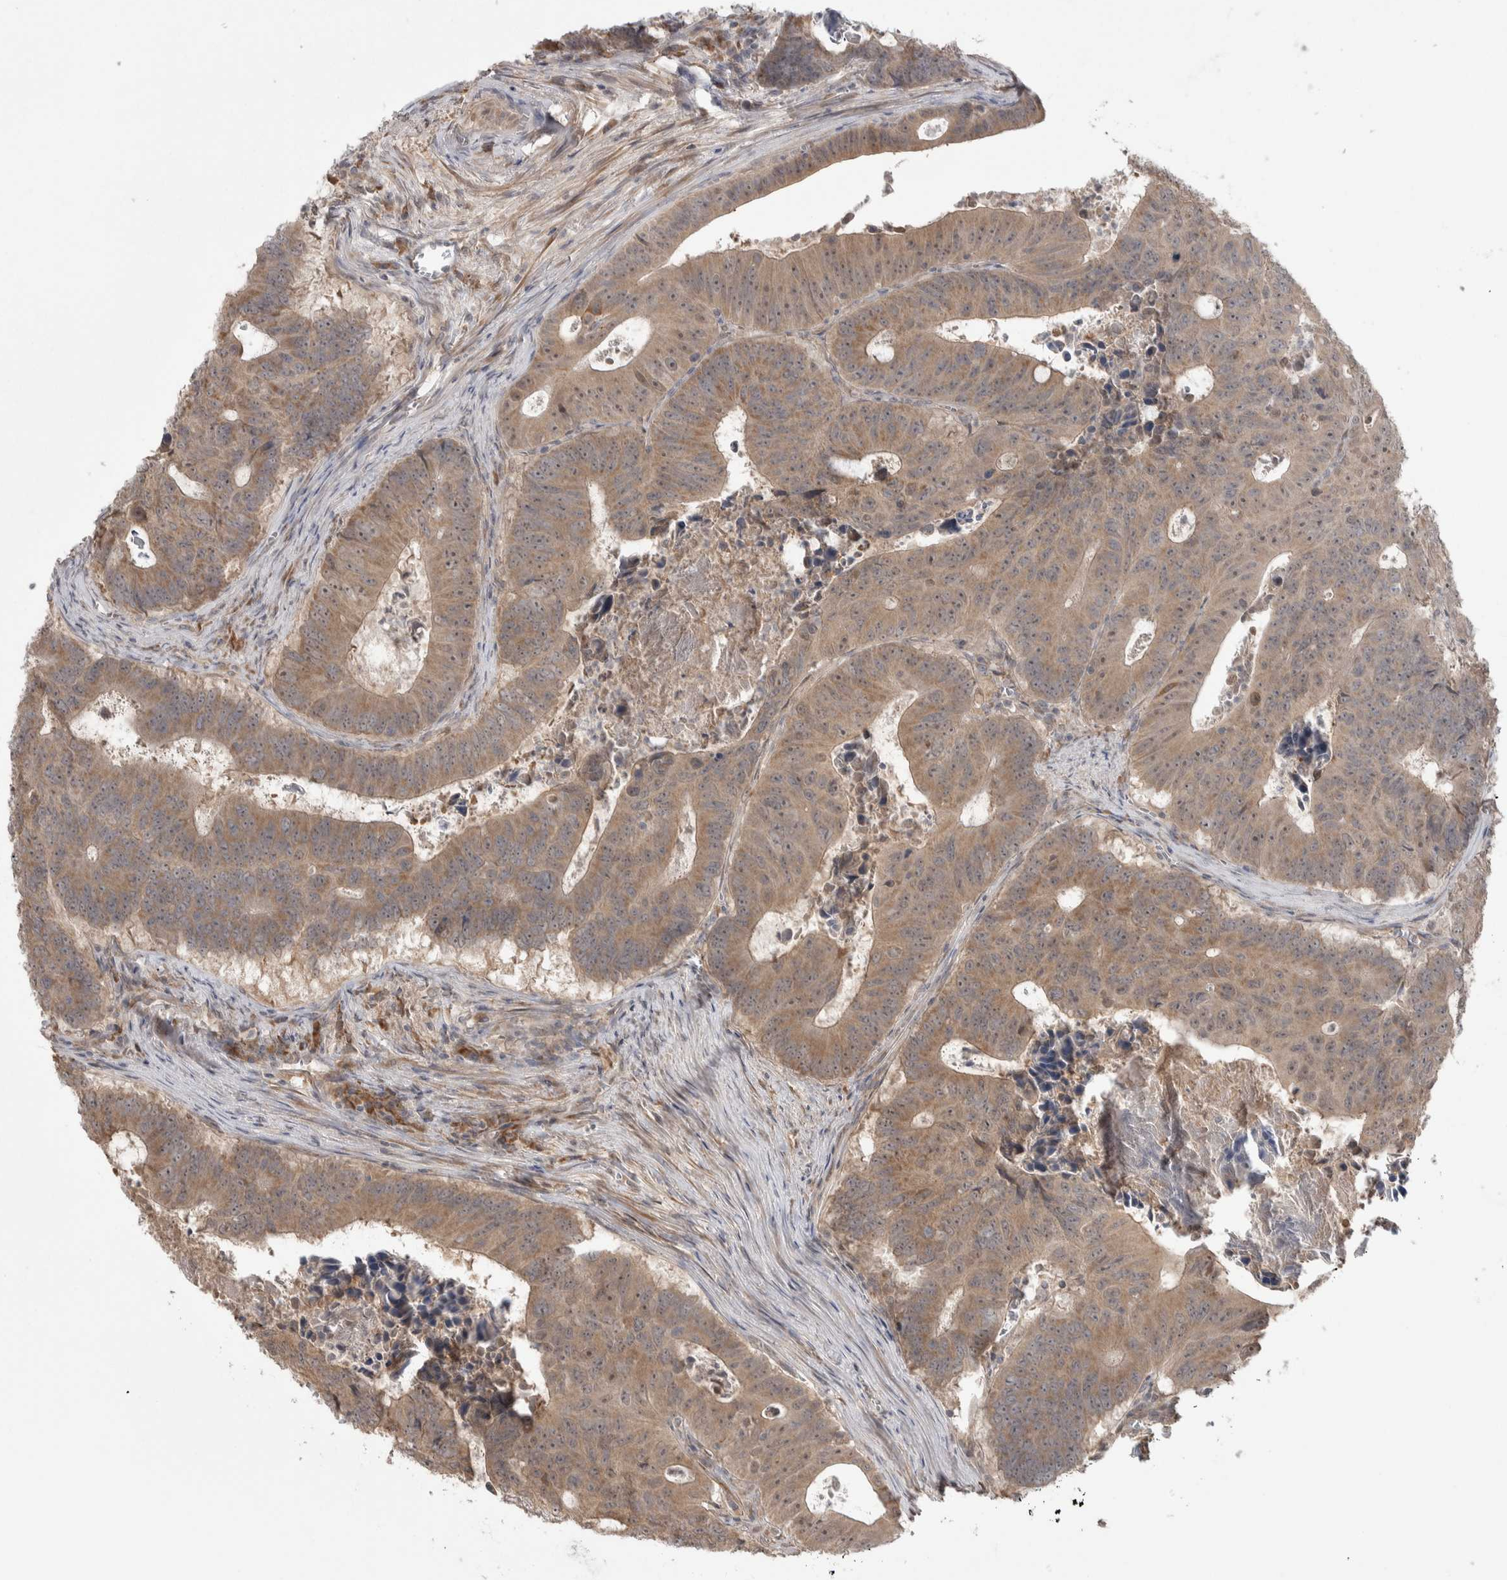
{"staining": {"intensity": "moderate", "quantity": ">75%", "location": "cytoplasmic/membranous"}, "tissue": "colorectal cancer", "cell_type": "Tumor cells", "image_type": "cancer", "snomed": [{"axis": "morphology", "description": "Adenocarcinoma, NOS"}, {"axis": "topography", "description": "Colon"}], "caption": "The photomicrograph exhibits immunohistochemical staining of colorectal cancer (adenocarcinoma). There is moderate cytoplasmic/membranous expression is seen in about >75% of tumor cells.", "gene": "CUL2", "patient": {"sex": "male", "age": 87}}